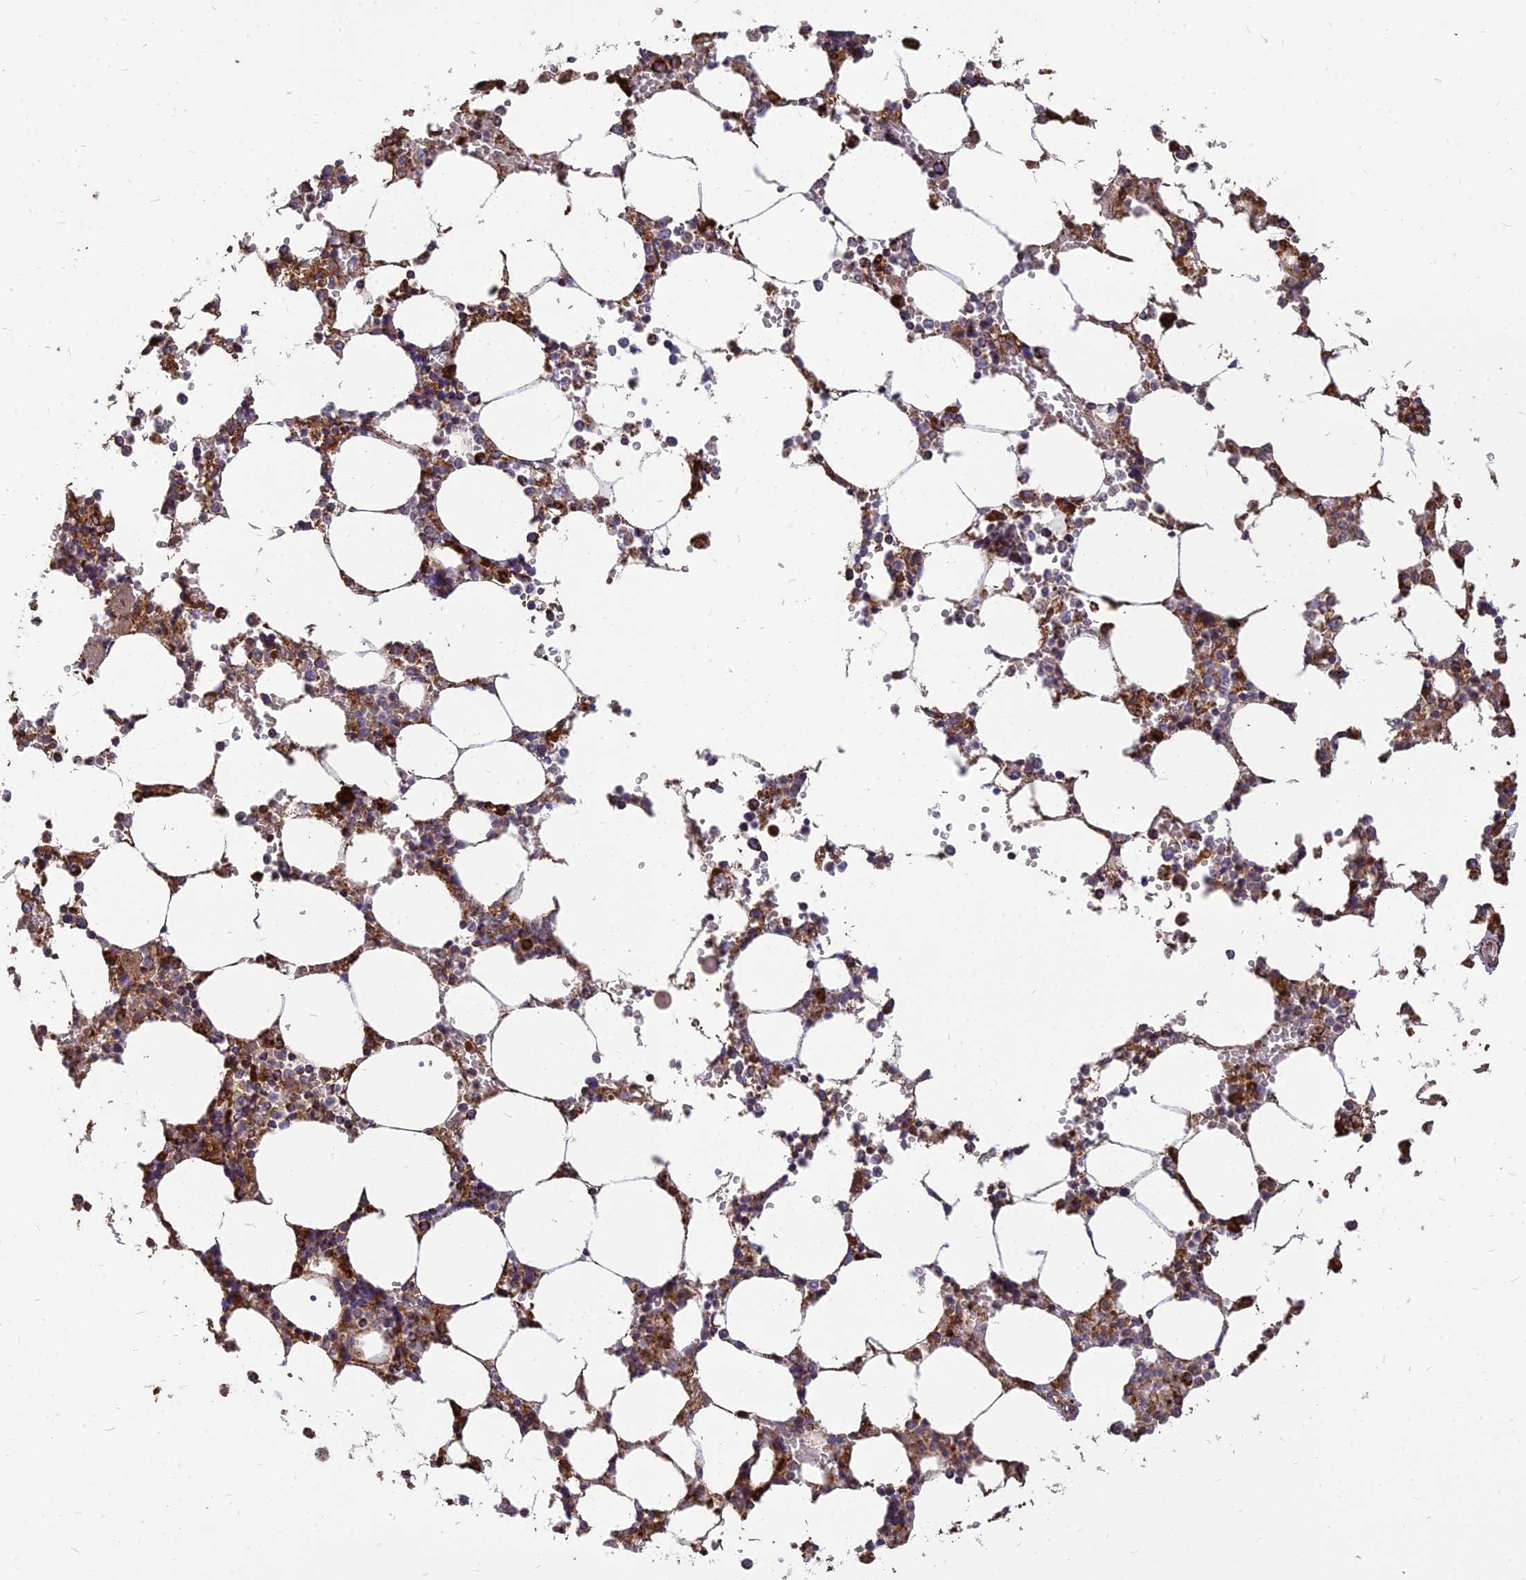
{"staining": {"intensity": "strong", "quantity": "25%-75%", "location": "cytoplasmic/membranous"}, "tissue": "bone marrow", "cell_type": "Hematopoietic cells", "image_type": "normal", "snomed": [{"axis": "morphology", "description": "Normal tissue, NOS"}, {"axis": "topography", "description": "Bone marrow"}], "caption": "Immunohistochemical staining of normal bone marrow demonstrates high levels of strong cytoplasmic/membranous expression in about 25%-75% of hematopoietic cells.", "gene": "THUMPD2", "patient": {"sex": "male", "age": 64}}